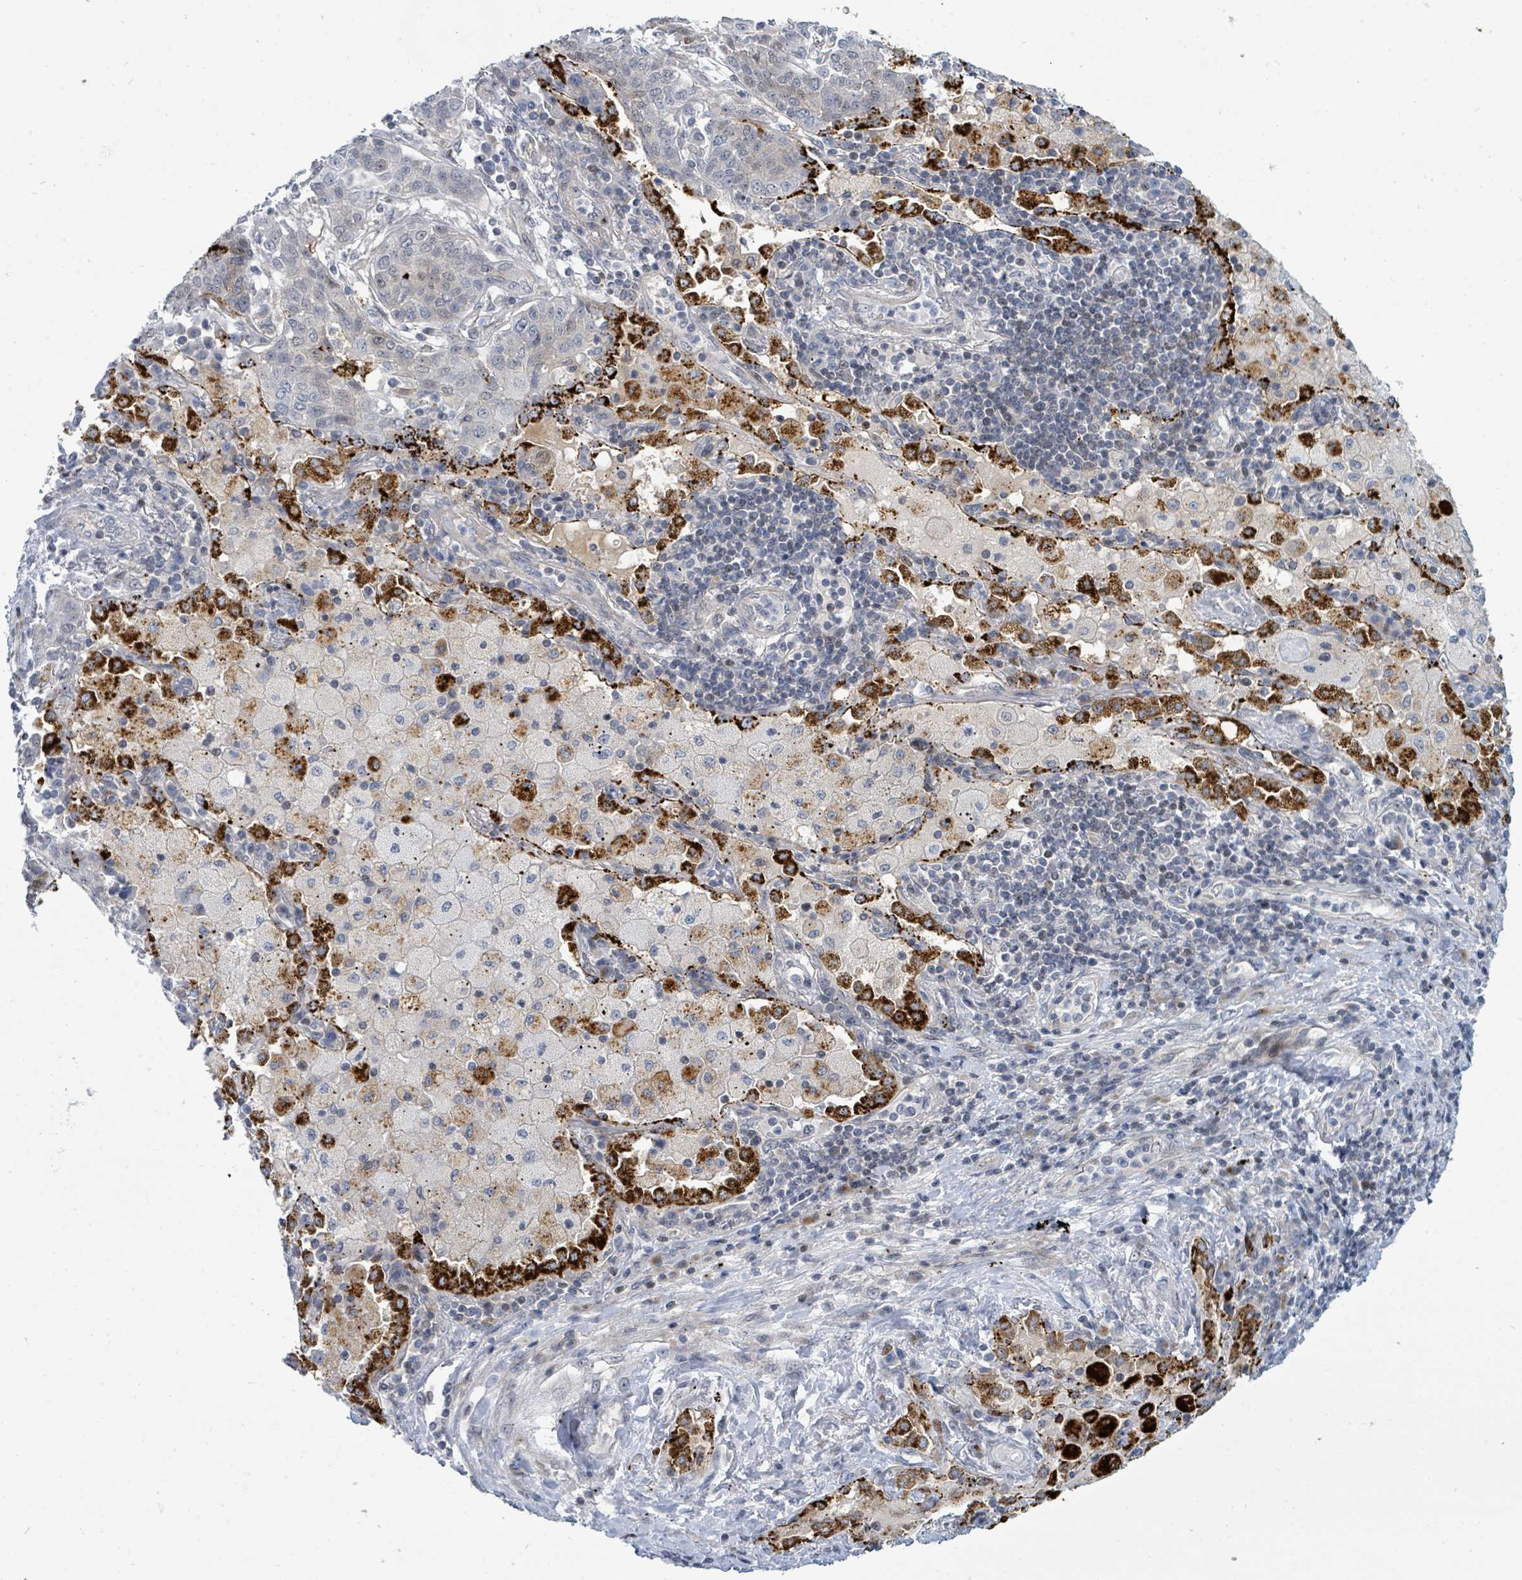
{"staining": {"intensity": "strong", "quantity": "<25%", "location": "cytoplasmic/membranous"}, "tissue": "lung cancer", "cell_type": "Tumor cells", "image_type": "cancer", "snomed": [{"axis": "morphology", "description": "Squamous cell carcinoma, NOS"}, {"axis": "topography", "description": "Lung"}], "caption": "High-magnification brightfield microscopy of lung cancer (squamous cell carcinoma) stained with DAB (brown) and counterstained with hematoxylin (blue). tumor cells exhibit strong cytoplasmic/membranous expression is appreciated in about<25% of cells.", "gene": "SUMO4", "patient": {"sex": "female", "age": 70}}